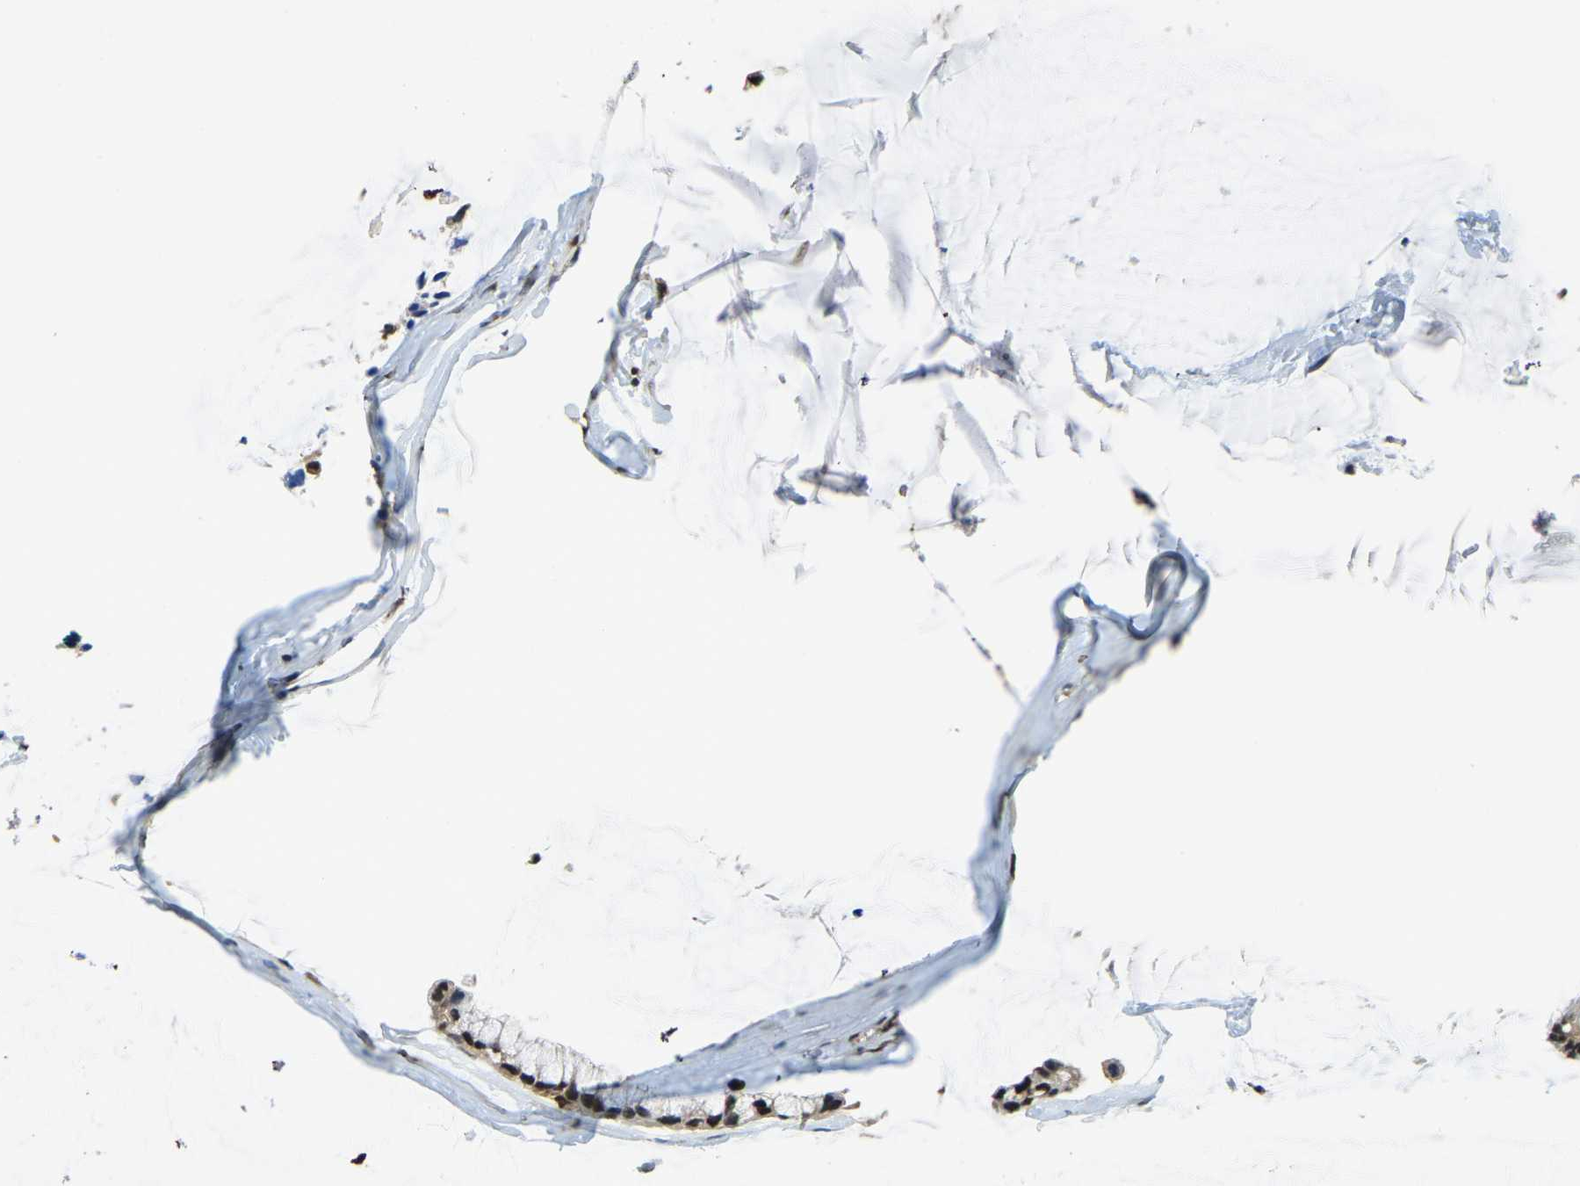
{"staining": {"intensity": "strong", "quantity": ">75%", "location": "cytoplasmic/membranous,nuclear"}, "tissue": "ovarian cancer", "cell_type": "Tumor cells", "image_type": "cancer", "snomed": [{"axis": "morphology", "description": "Cystadenocarcinoma, mucinous, NOS"}, {"axis": "topography", "description": "Ovary"}], "caption": "Protein staining of ovarian mucinous cystadenocarcinoma tissue shows strong cytoplasmic/membranous and nuclear expression in about >75% of tumor cells.", "gene": "NANS", "patient": {"sex": "female", "age": 39}}